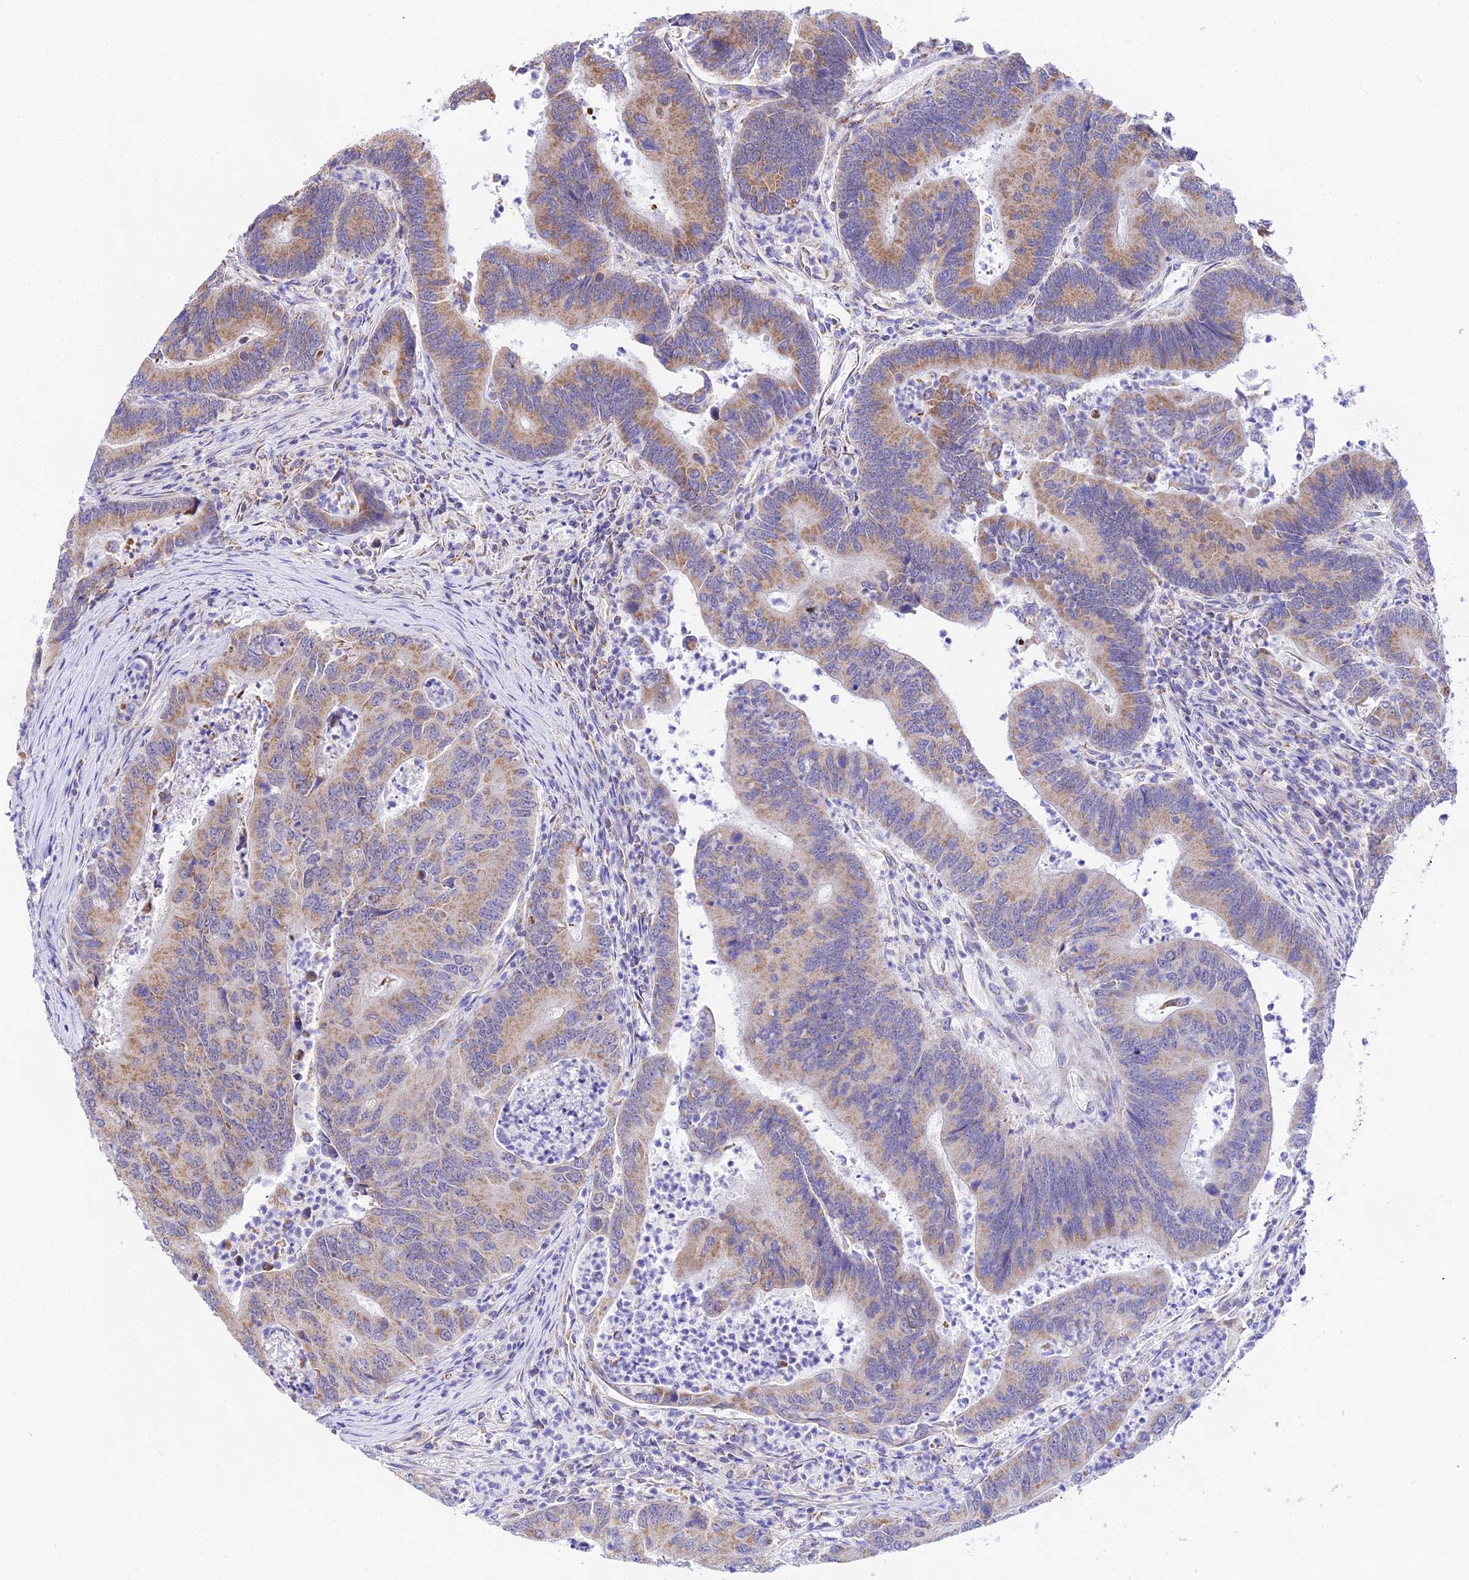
{"staining": {"intensity": "moderate", "quantity": "25%-75%", "location": "cytoplasmic/membranous"}, "tissue": "colorectal cancer", "cell_type": "Tumor cells", "image_type": "cancer", "snomed": [{"axis": "morphology", "description": "Adenocarcinoma, NOS"}, {"axis": "topography", "description": "Colon"}], "caption": "Protein analysis of colorectal cancer (adenocarcinoma) tissue reveals moderate cytoplasmic/membranous positivity in approximately 25%-75% of tumor cells.", "gene": "ATP5PB", "patient": {"sex": "female", "age": 67}}